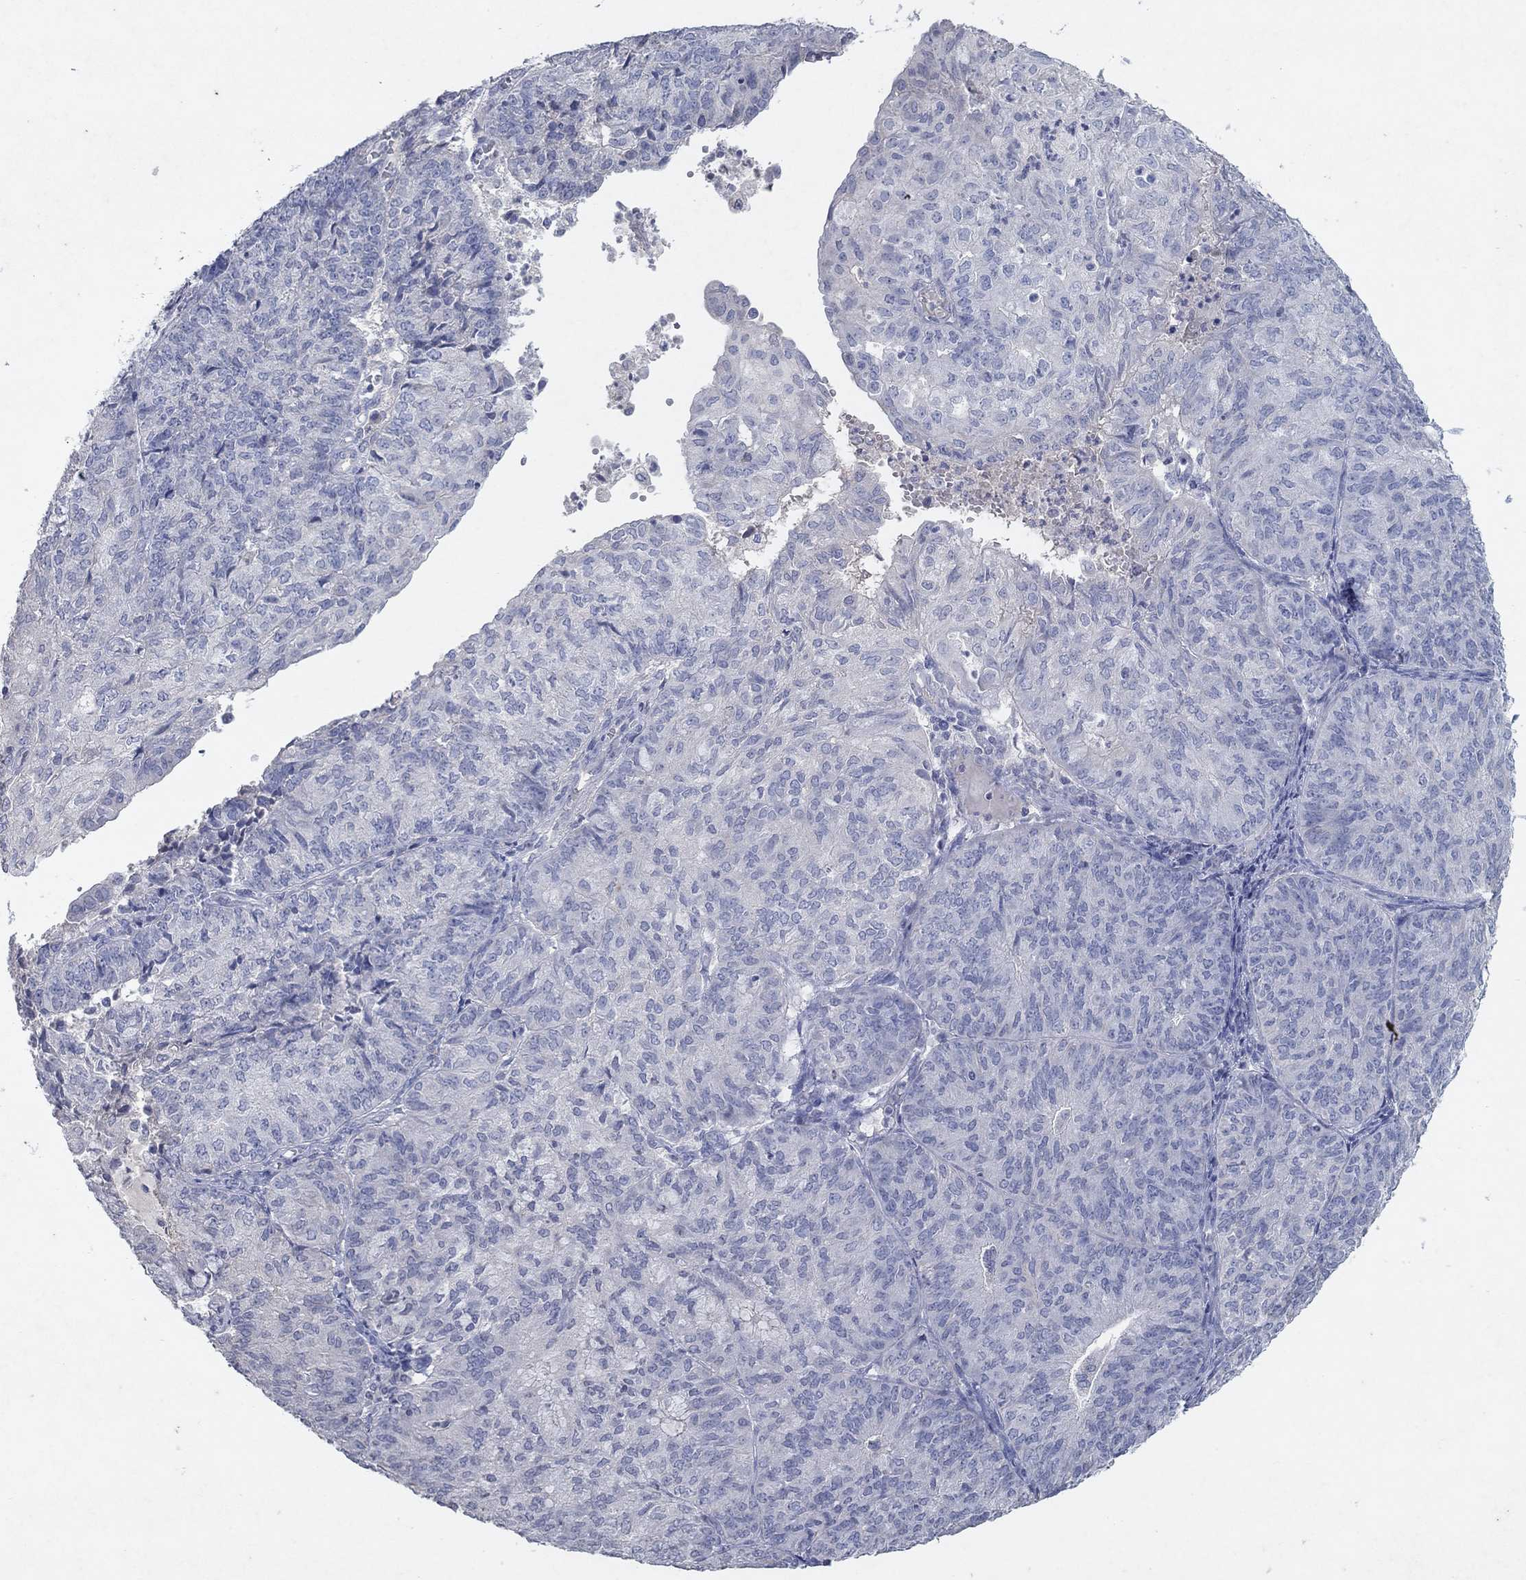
{"staining": {"intensity": "negative", "quantity": "none", "location": "none"}, "tissue": "endometrial cancer", "cell_type": "Tumor cells", "image_type": "cancer", "snomed": [{"axis": "morphology", "description": "Adenocarcinoma, NOS"}, {"axis": "topography", "description": "Endometrium"}], "caption": "IHC micrograph of human endometrial cancer (adenocarcinoma) stained for a protein (brown), which reveals no positivity in tumor cells. (DAB immunohistochemistry (IHC), high magnification).", "gene": "KRT40", "patient": {"sex": "female", "age": 82}}